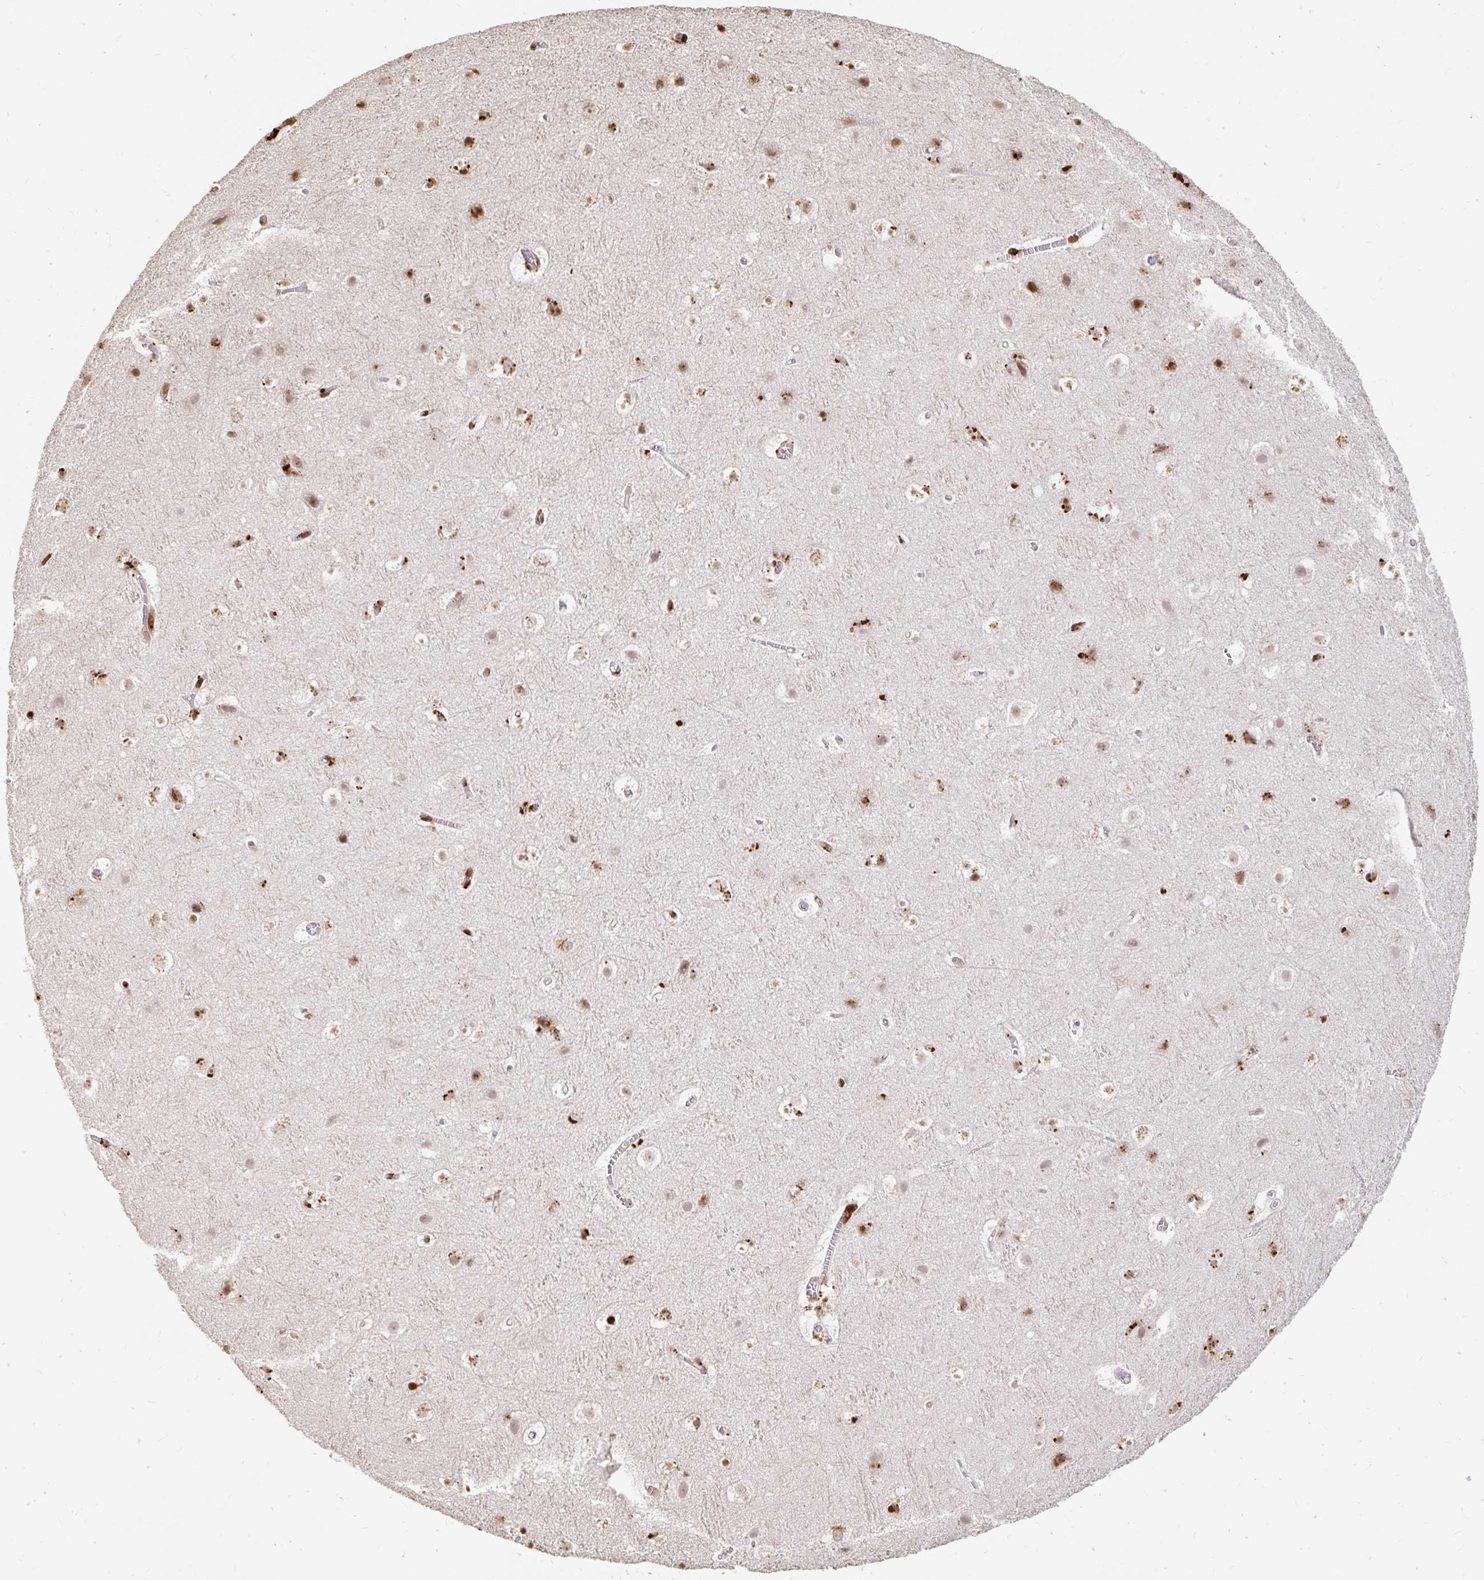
{"staining": {"intensity": "moderate", "quantity": ">75%", "location": "nuclear"}, "tissue": "cerebral cortex", "cell_type": "Endothelial cells", "image_type": "normal", "snomed": [{"axis": "morphology", "description": "Normal tissue, NOS"}, {"axis": "topography", "description": "Cerebral cortex"}], "caption": "Protein expression analysis of normal cerebral cortex demonstrates moderate nuclear staining in approximately >75% of endothelial cells. (IHC, brightfield microscopy, high magnification).", "gene": "H2BC5", "patient": {"sex": "female", "age": 42}}